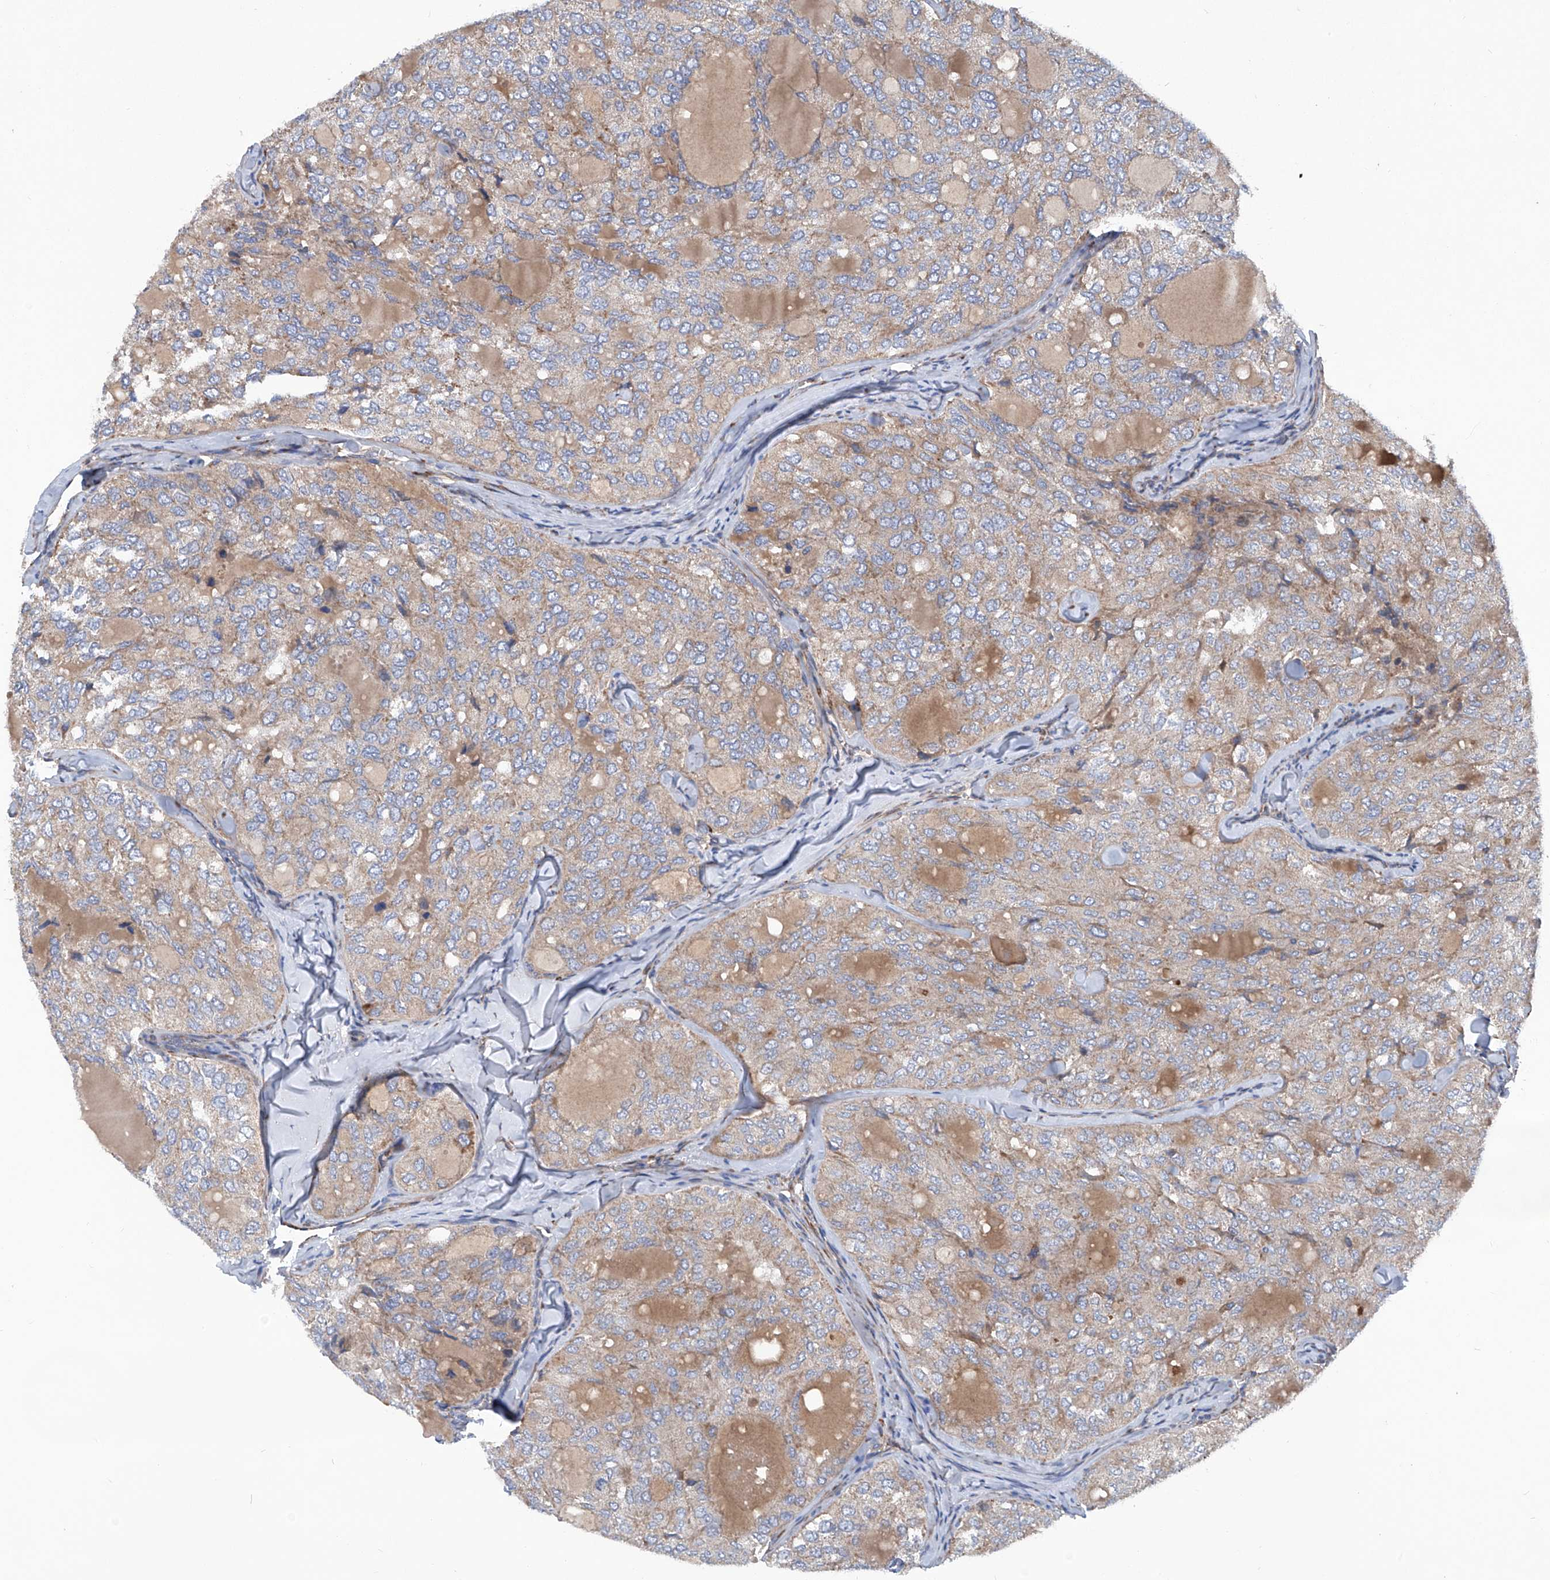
{"staining": {"intensity": "weak", "quantity": "25%-75%", "location": "cytoplasmic/membranous"}, "tissue": "thyroid cancer", "cell_type": "Tumor cells", "image_type": "cancer", "snomed": [{"axis": "morphology", "description": "Follicular adenoma carcinoma, NOS"}, {"axis": "topography", "description": "Thyroid gland"}], "caption": "Brown immunohistochemical staining in human thyroid follicular adenoma carcinoma displays weak cytoplasmic/membranous staining in approximately 25%-75% of tumor cells.", "gene": "ASCC3", "patient": {"sex": "male", "age": 75}}